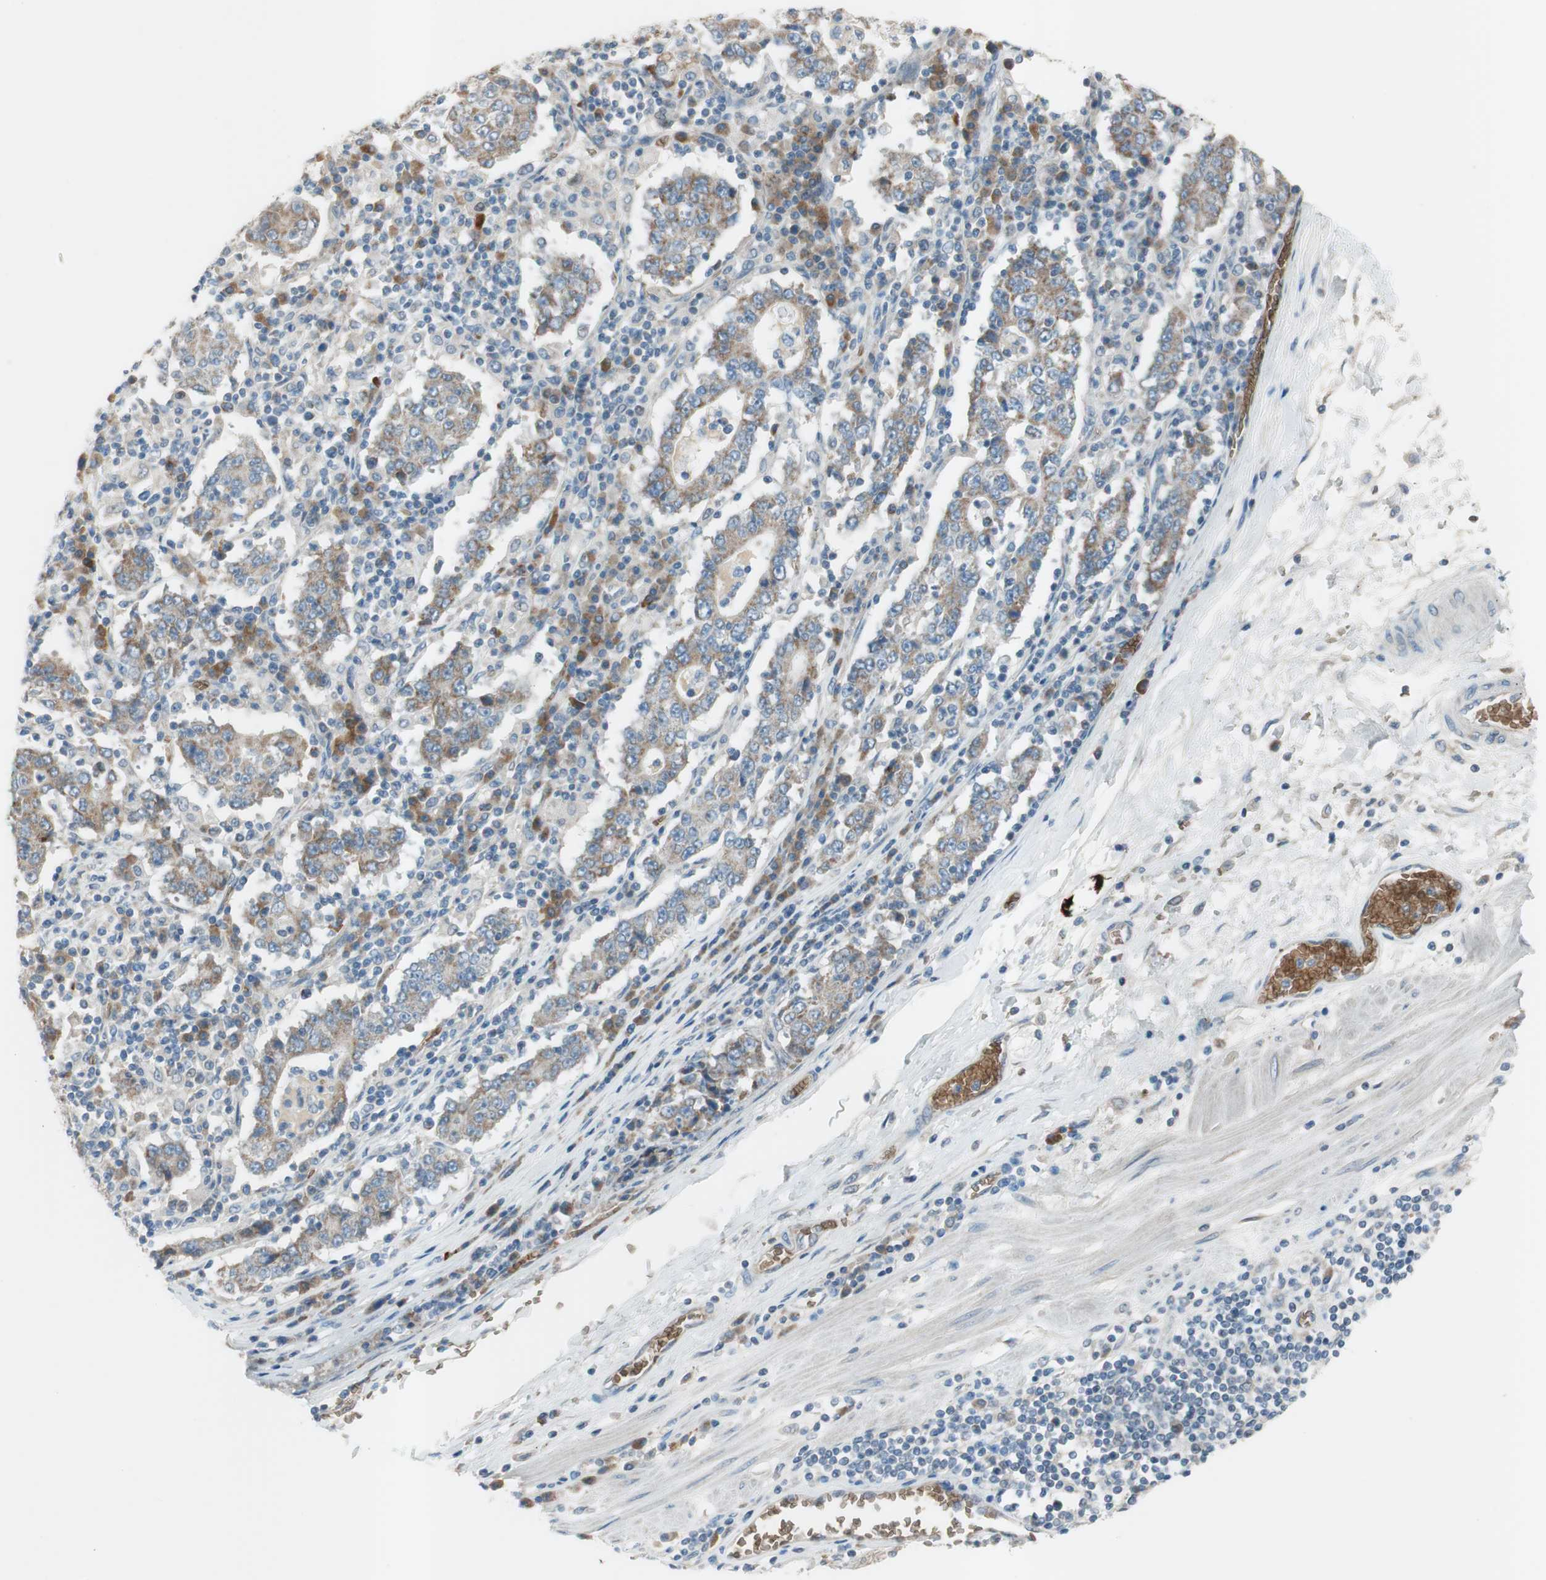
{"staining": {"intensity": "moderate", "quantity": ">75%", "location": "cytoplasmic/membranous"}, "tissue": "stomach cancer", "cell_type": "Tumor cells", "image_type": "cancer", "snomed": [{"axis": "morphology", "description": "Normal tissue, NOS"}, {"axis": "morphology", "description": "Adenocarcinoma, NOS"}, {"axis": "topography", "description": "Stomach, upper"}, {"axis": "topography", "description": "Stomach"}], "caption": "Immunohistochemistry of human adenocarcinoma (stomach) demonstrates medium levels of moderate cytoplasmic/membranous positivity in about >75% of tumor cells.", "gene": "GYPC", "patient": {"sex": "male", "age": 59}}